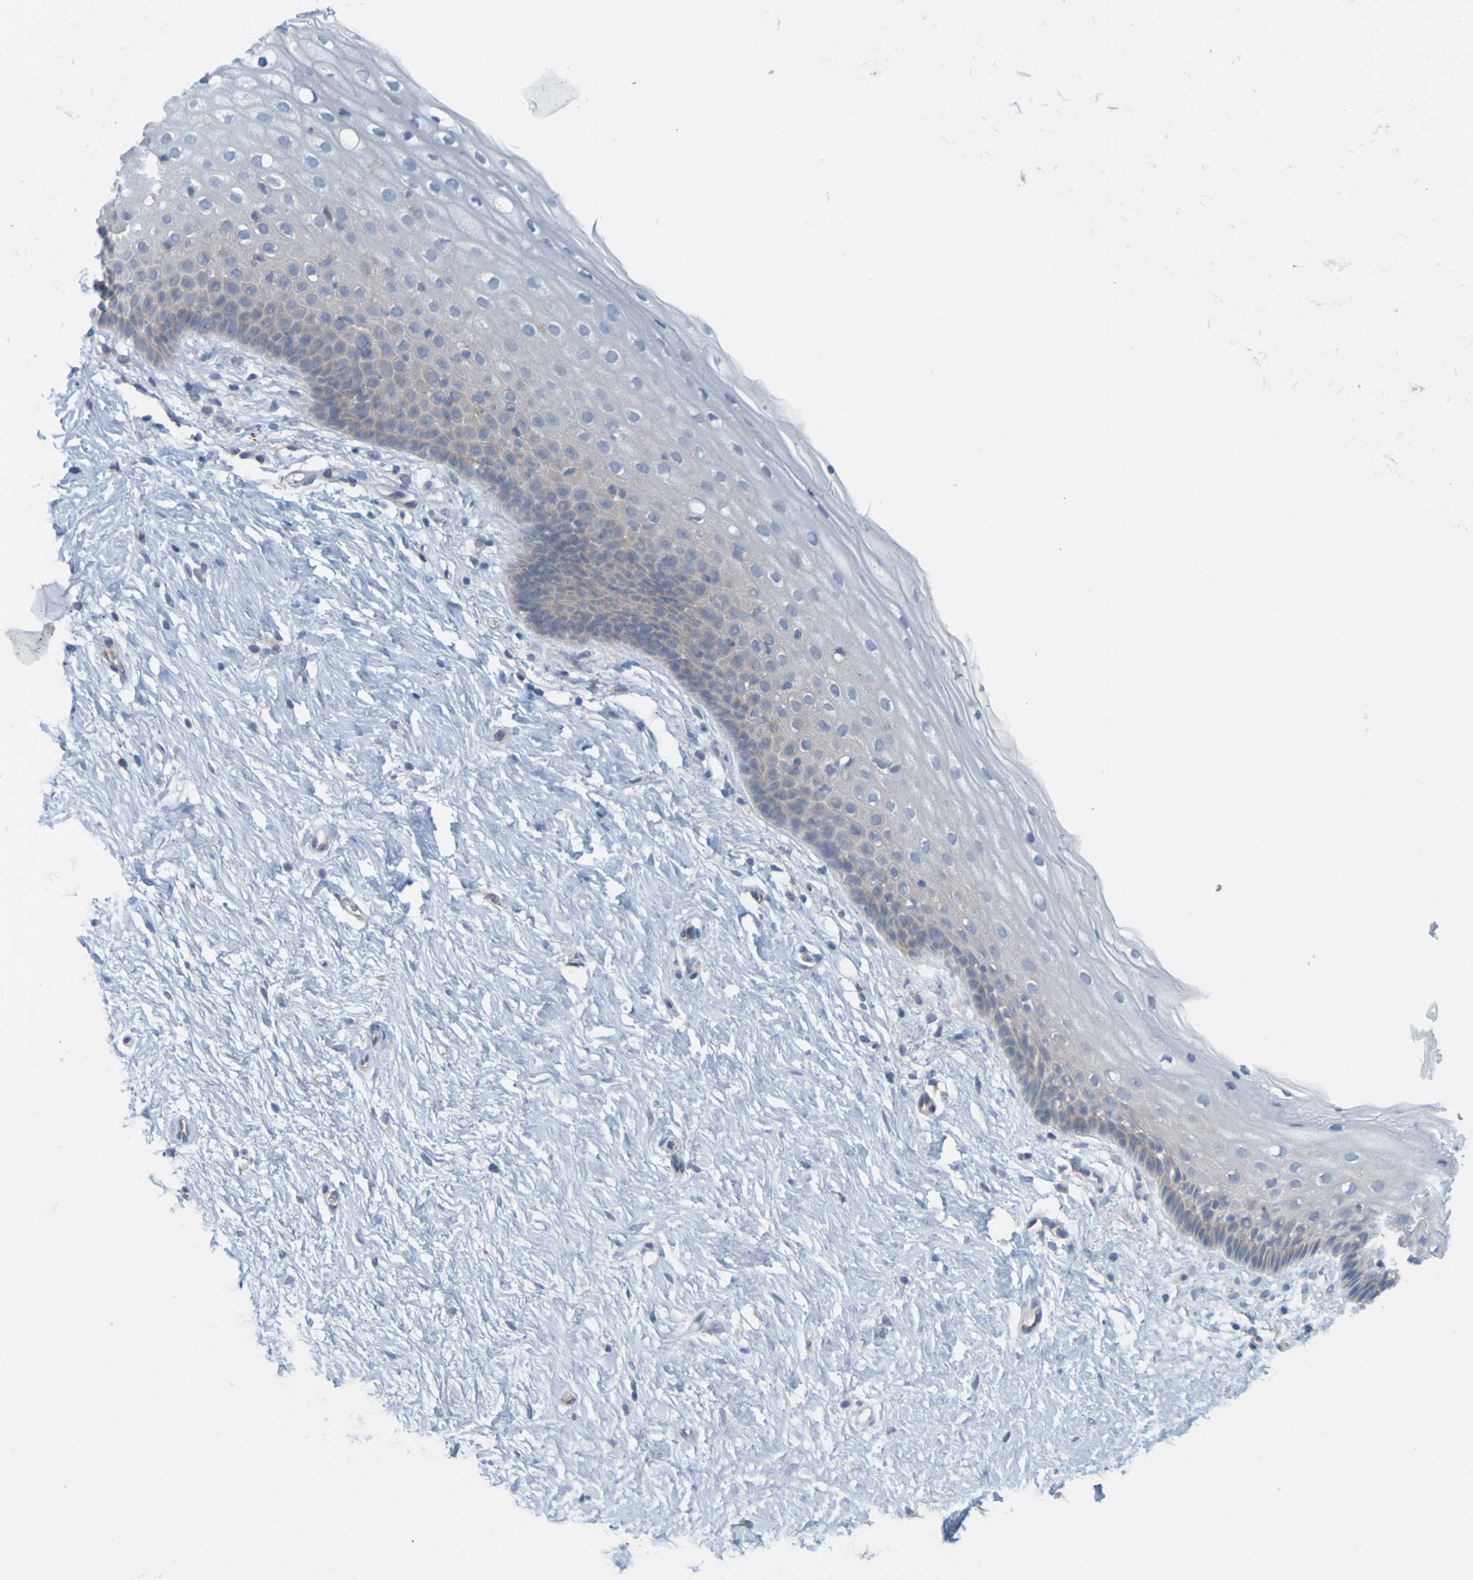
{"staining": {"intensity": "negative", "quantity": "none", "location": "none"}, "tissue": "vagina", "cell_type": "Squamous epithelial cells", "image_type": "normal", "snomed": [{"axis": "morphology", "description": "Normal tissue, NOS"}, {"axis": "topography", "description": "Vagina"}], "caption": "Immunohistochemistry image of unremarkable vagina: human vagina stained with DAB demonstrates no significant protein staining in squamous epithelial cells.", "gene": "APPL1", "patient": {"sex": "female", "age": 44}}